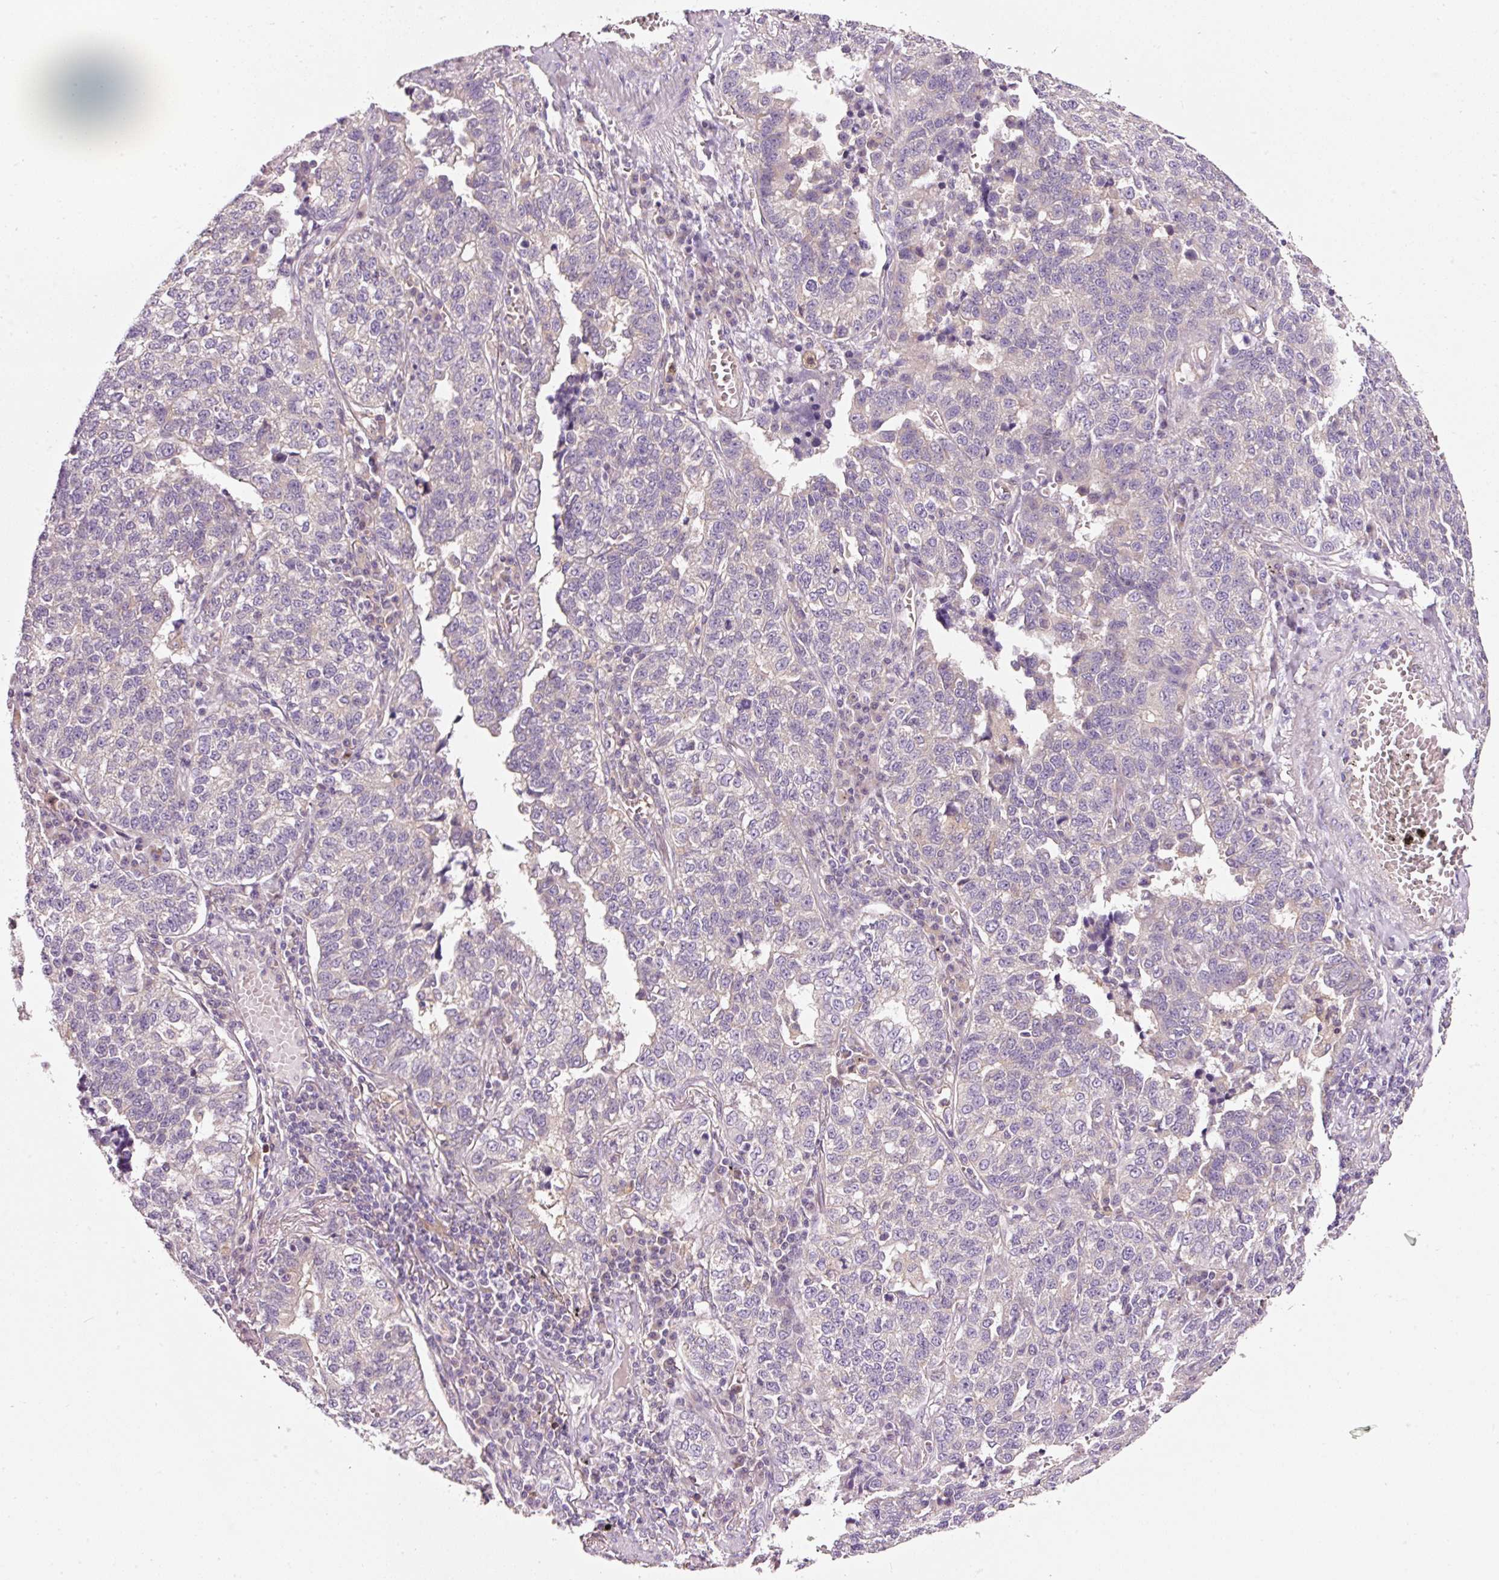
{"staining": {"intensity": "negative", "quantity": "none", "location": "none"}, "tissue": "lung cancer", "cell_type": "Tumor cells", "image_type": "cancer", "snomed": [{"axis": "morphology", "description": "Adenocarcinoma, NOS"}, {"axis": "topography", "description": "Lung"}], "caption": "Micrograph shows no protein positivity in tumor cells of adenocarcinoma (lung) tissue.", "gene": "NAPA", "patient": {"sex": "male", "age": 49}}